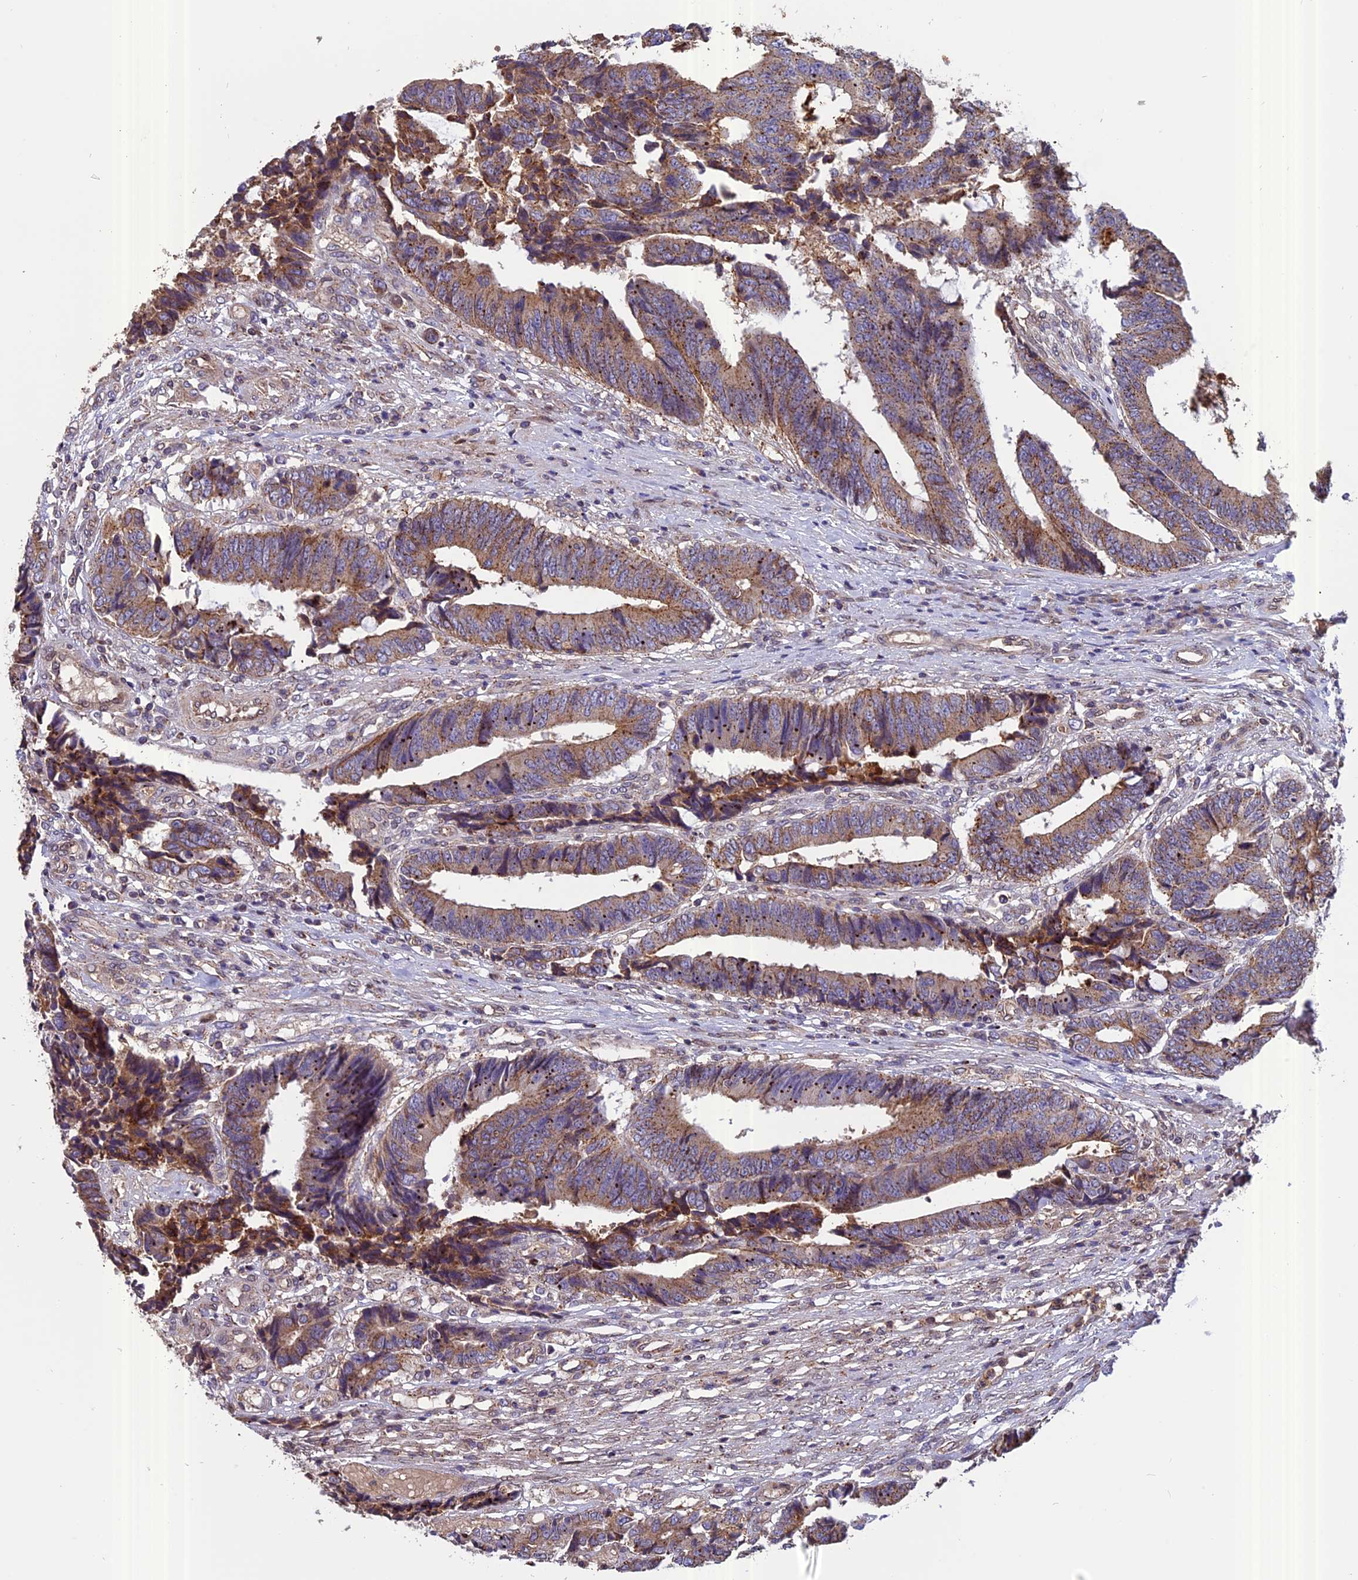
{"staining": {"intensity": "moderate", "quantity": ">75%", "location": "cytoplasmic/membranous"}, "tissue": "colorectal cancer", "cell_type": "Tumor cells", "image_type": "cancer", "snomed": [{"axis": "morphology", "description": "Adenocarcinoma, NOS"}, {"axis": "topography", "description": "Rectum"}], "caption": "Immunohistochemical staining of colorectal cancer demonstrates moderate cytoplasmic/membranous protein expression in about >75% of tumor cells.", "gene": "CHMP2A", "patient": {"sex": "male", "age": 84}}